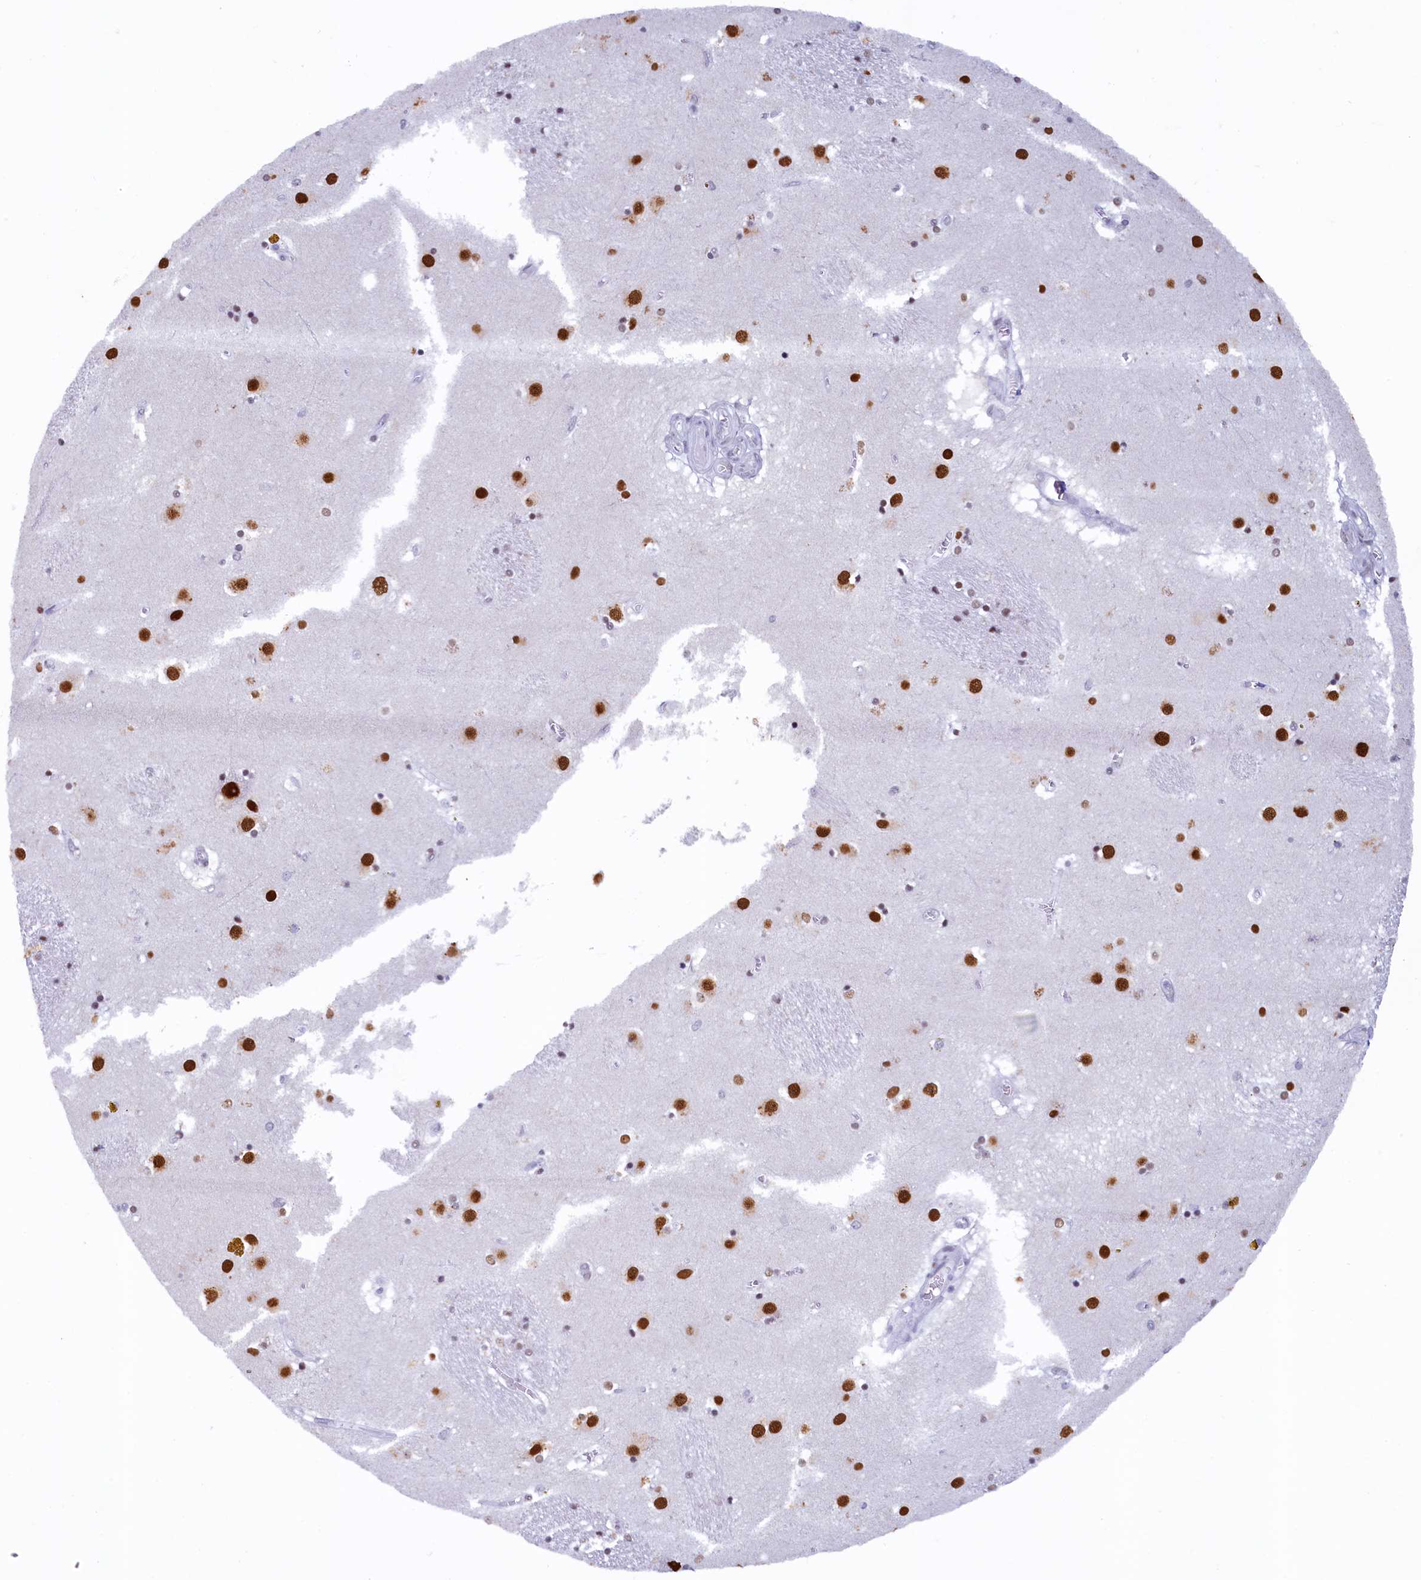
{"staining": {"intensity": "strong", "quantity": "<25%", "location": "nuclear"}, "tissue": "caudate", "cell_type": "Glial cells", "image_type": "normal", "snomed": [{"axis": "morphology", "description": "Normal tissue, NOS"}, {"axis": "topography", "description": "Lateral ventricle wall"}], "caption": "Brown immunohistochemical staining in unremarkable human caudate demonstrates strong nuclear staining in approximately <25% of glial cells. (IHC, brightfield microscopy, high magnification).", "gene": "SUGP2", "patient": {"sex": "male", "age": 70}}